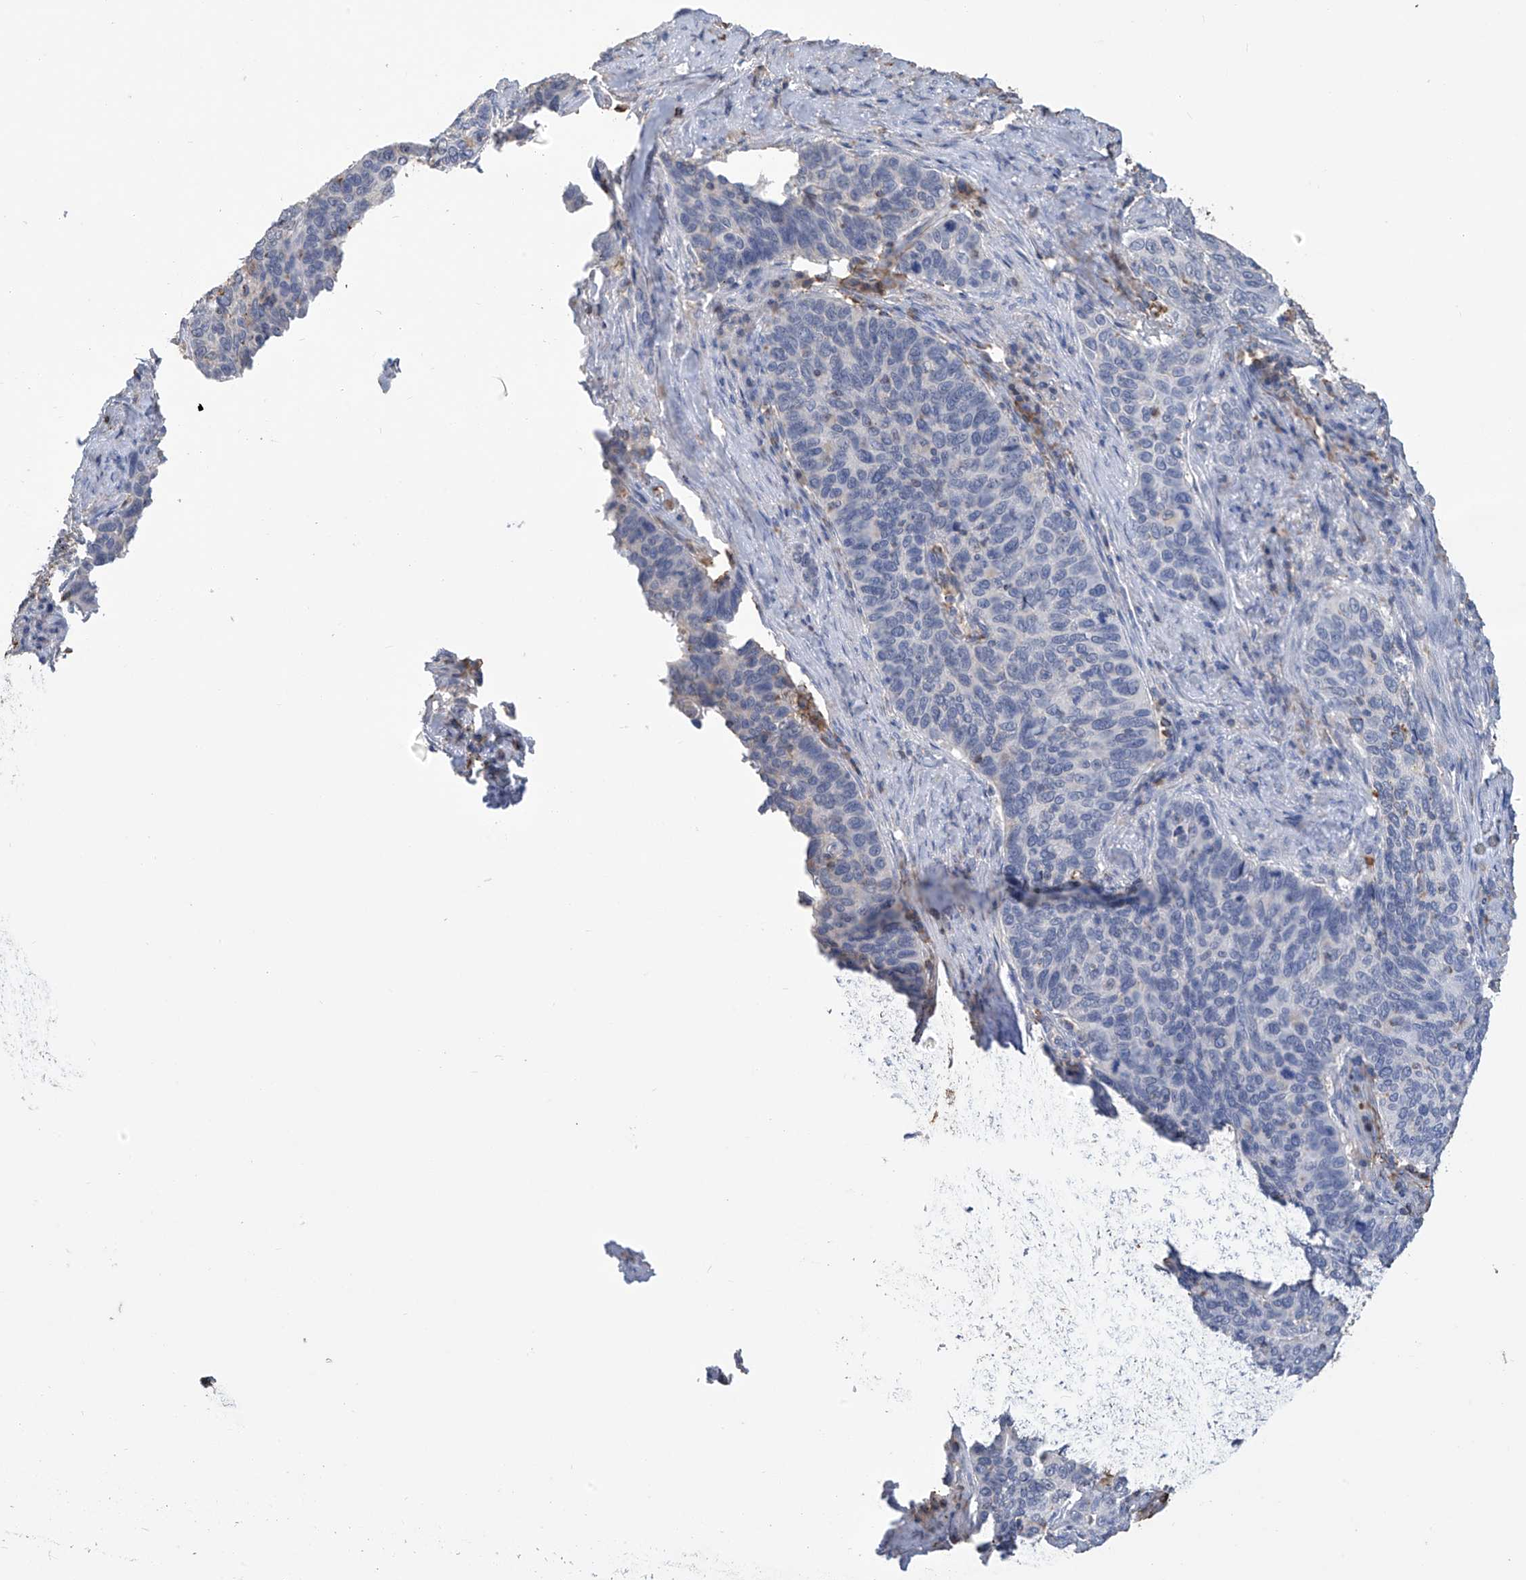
{"staining": {"intensity": "negative", "quantity": "none", "location": "none"}, "tissue": "cervical cancer", "cell_type": "Tumor cells", "image_type": "cancer", "snomed": [{"axis": "morphology", "description": "Squamous cell carcinoma, NOS"}, {"axis": "topography", "description": "Cervix"}], "caption": "IHC photomicrograph of human squamous cell carcinoma (cervical) stained for a protein (brown), which demonstrates no staining in tumor cells.", "gene": "OGT", "patient": {"sex": "female", "age": 60}}